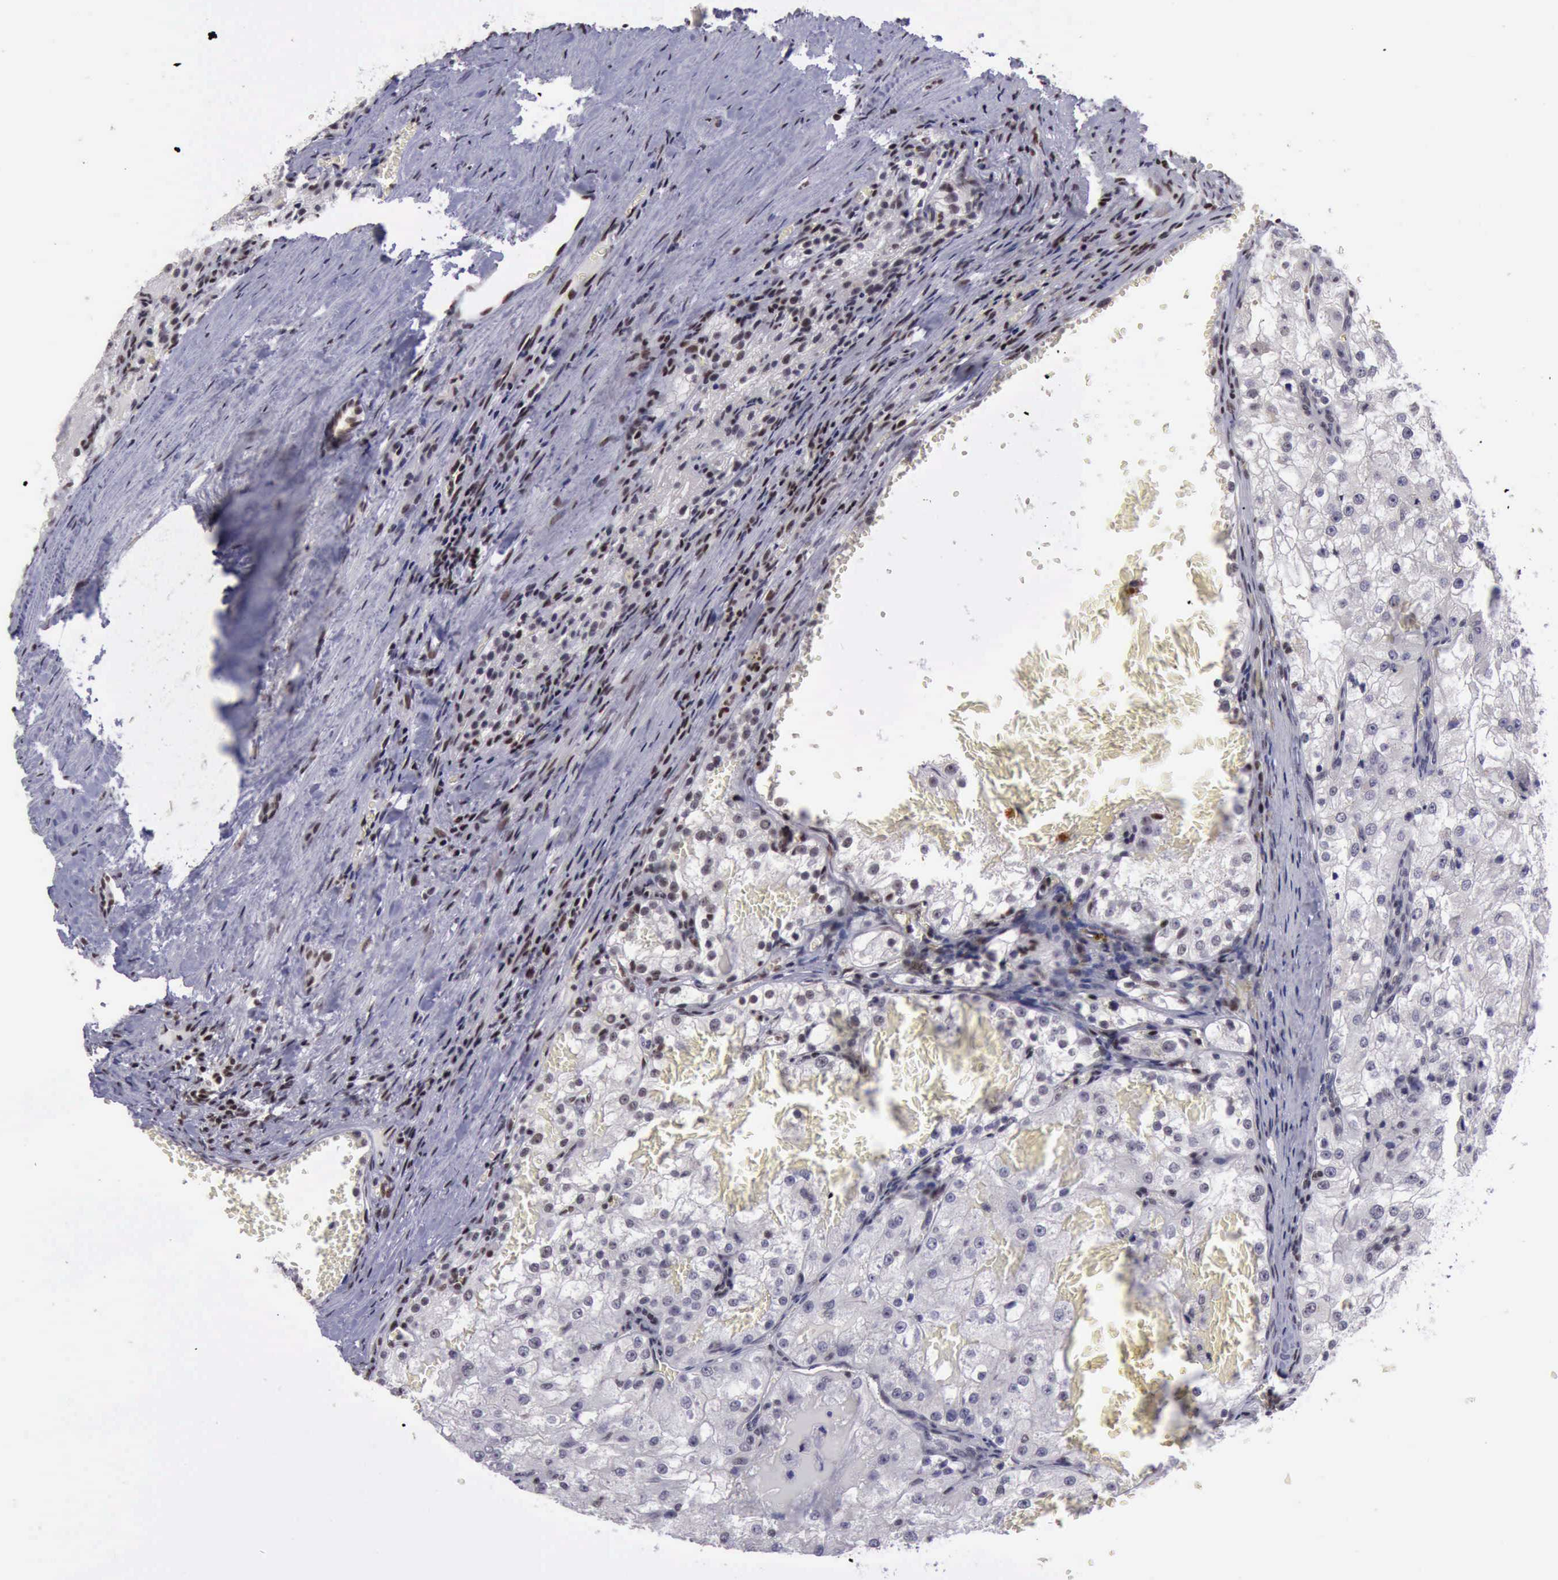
{"staining": {"intensity": "negative", "quantity": "none", "location": "none"}, "tissue": "renal cancer", "cell_type": "Tumor cells", "image_type": "cancer", "snomed": [{"axis": "morphology", "description": "Adenocarcinoma, NOS"}, {"axis": "topography", "description": "Kidney"}], "caption": "High power microscopy image of an immunohistochemistry histopathology image of adenocarcinoma (renal), revealing no significant positivity in tumor cells. (IHC, brightfield microscopy, high magnification).", "gene": "YY1", "patient": {"sex": "female", "age": 74}}